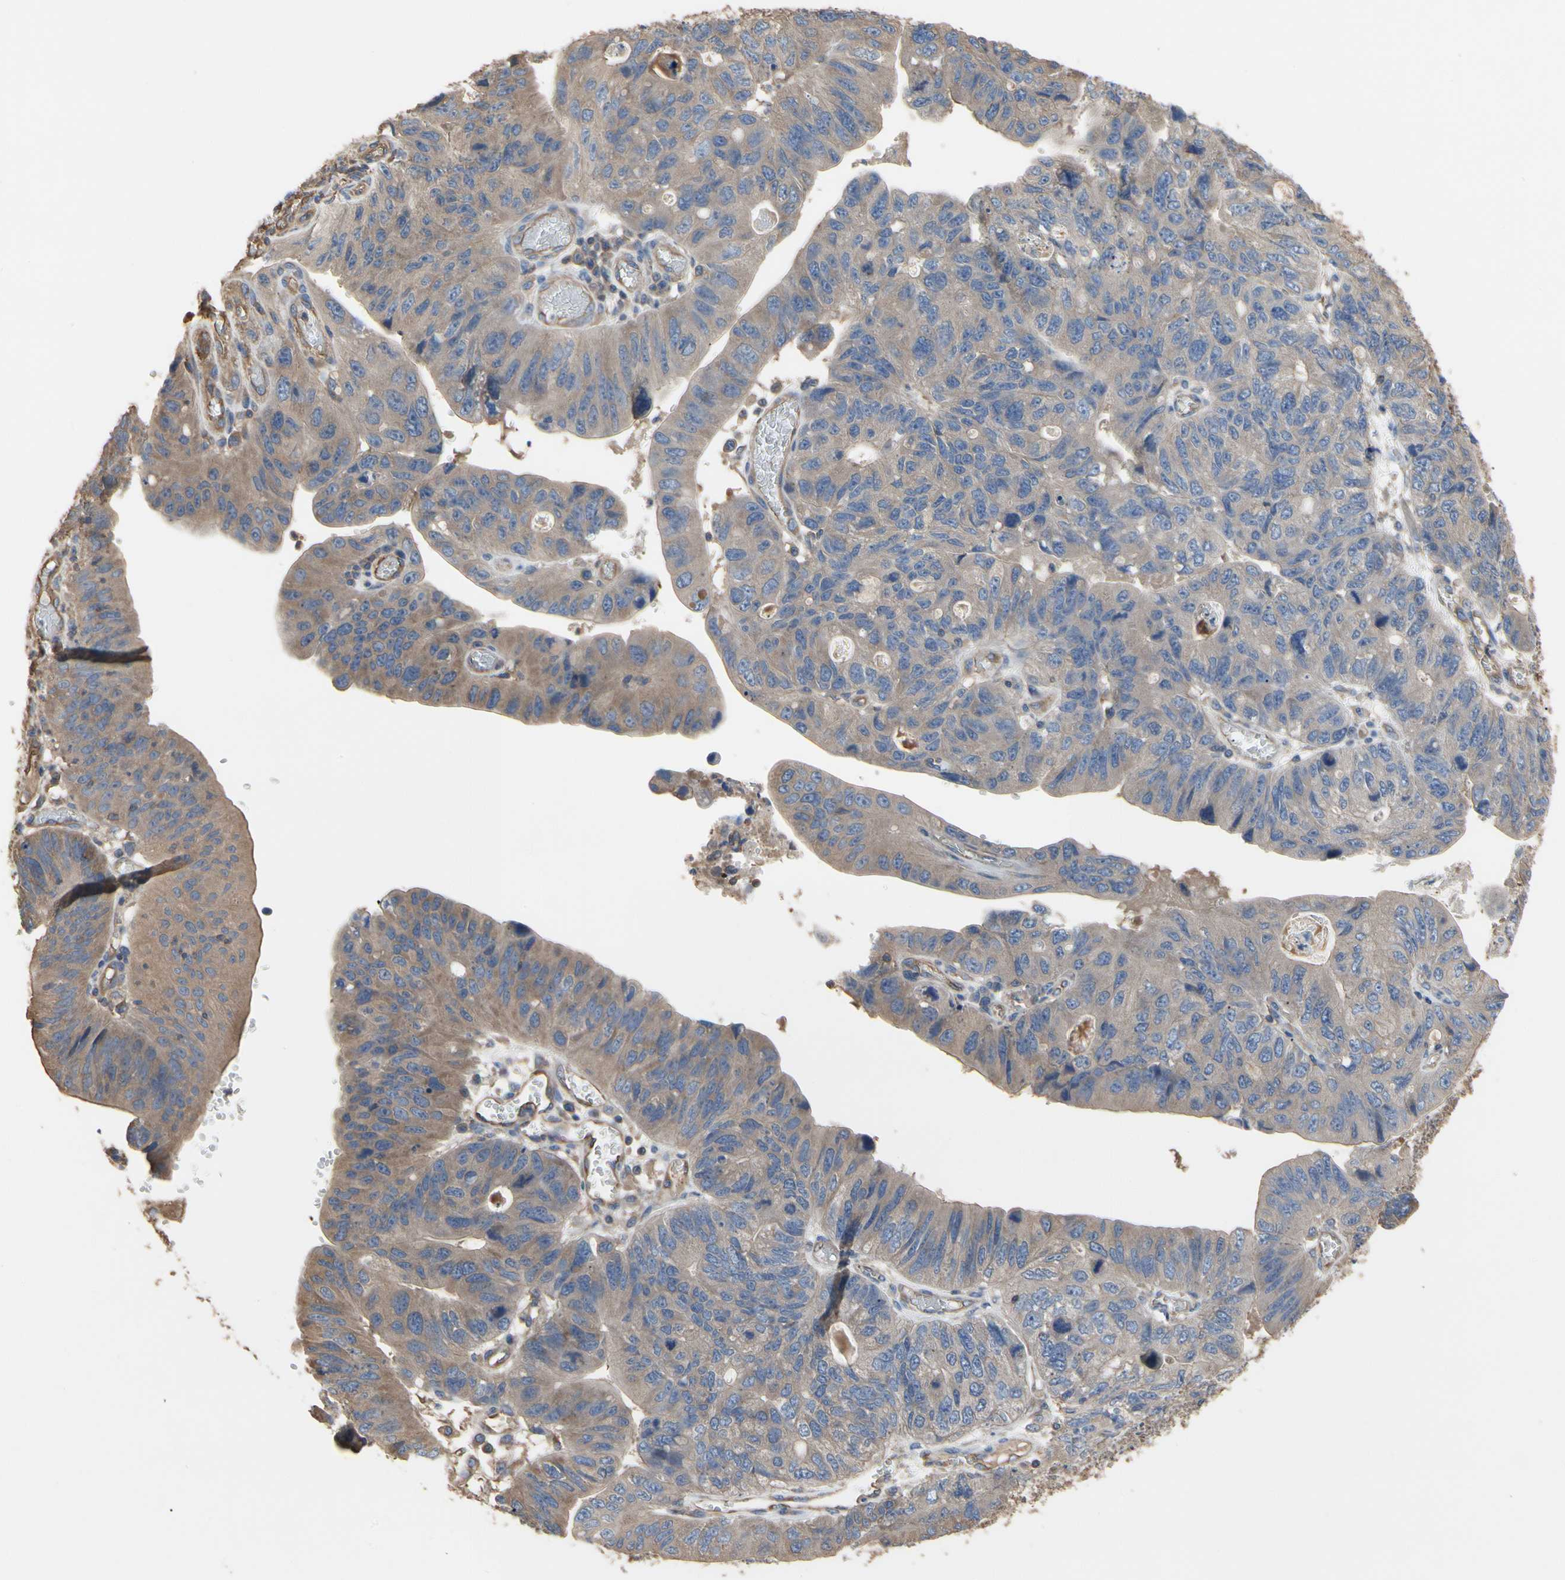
{"staining": {"intensity": "moderate", "quantity": ">75%", "location": "cytoplasmic/membranous"}, "tissue": "stomach cancer", "cell_type": "Tumor cells", "image_type": "cancer", "snomed": [{"axis": "morphology", "description": "Adenocarcinoma, NOS"}, {"axis": "topography", "description": "Stomach"}], "caption": "Immunohistochemistry micrograph of neoplastic tissue: human stomach cancer (adenocarcinoma) stained using immunohistochemistry reveals medium levels of moderate protein expression localized specifically in the cytoplasmic/membranous of tumor cells, appearing as a cytoplasmic/membranous brown color.", "gene": "PDZK1", "patient": {"sex": "male", "age": 59}}